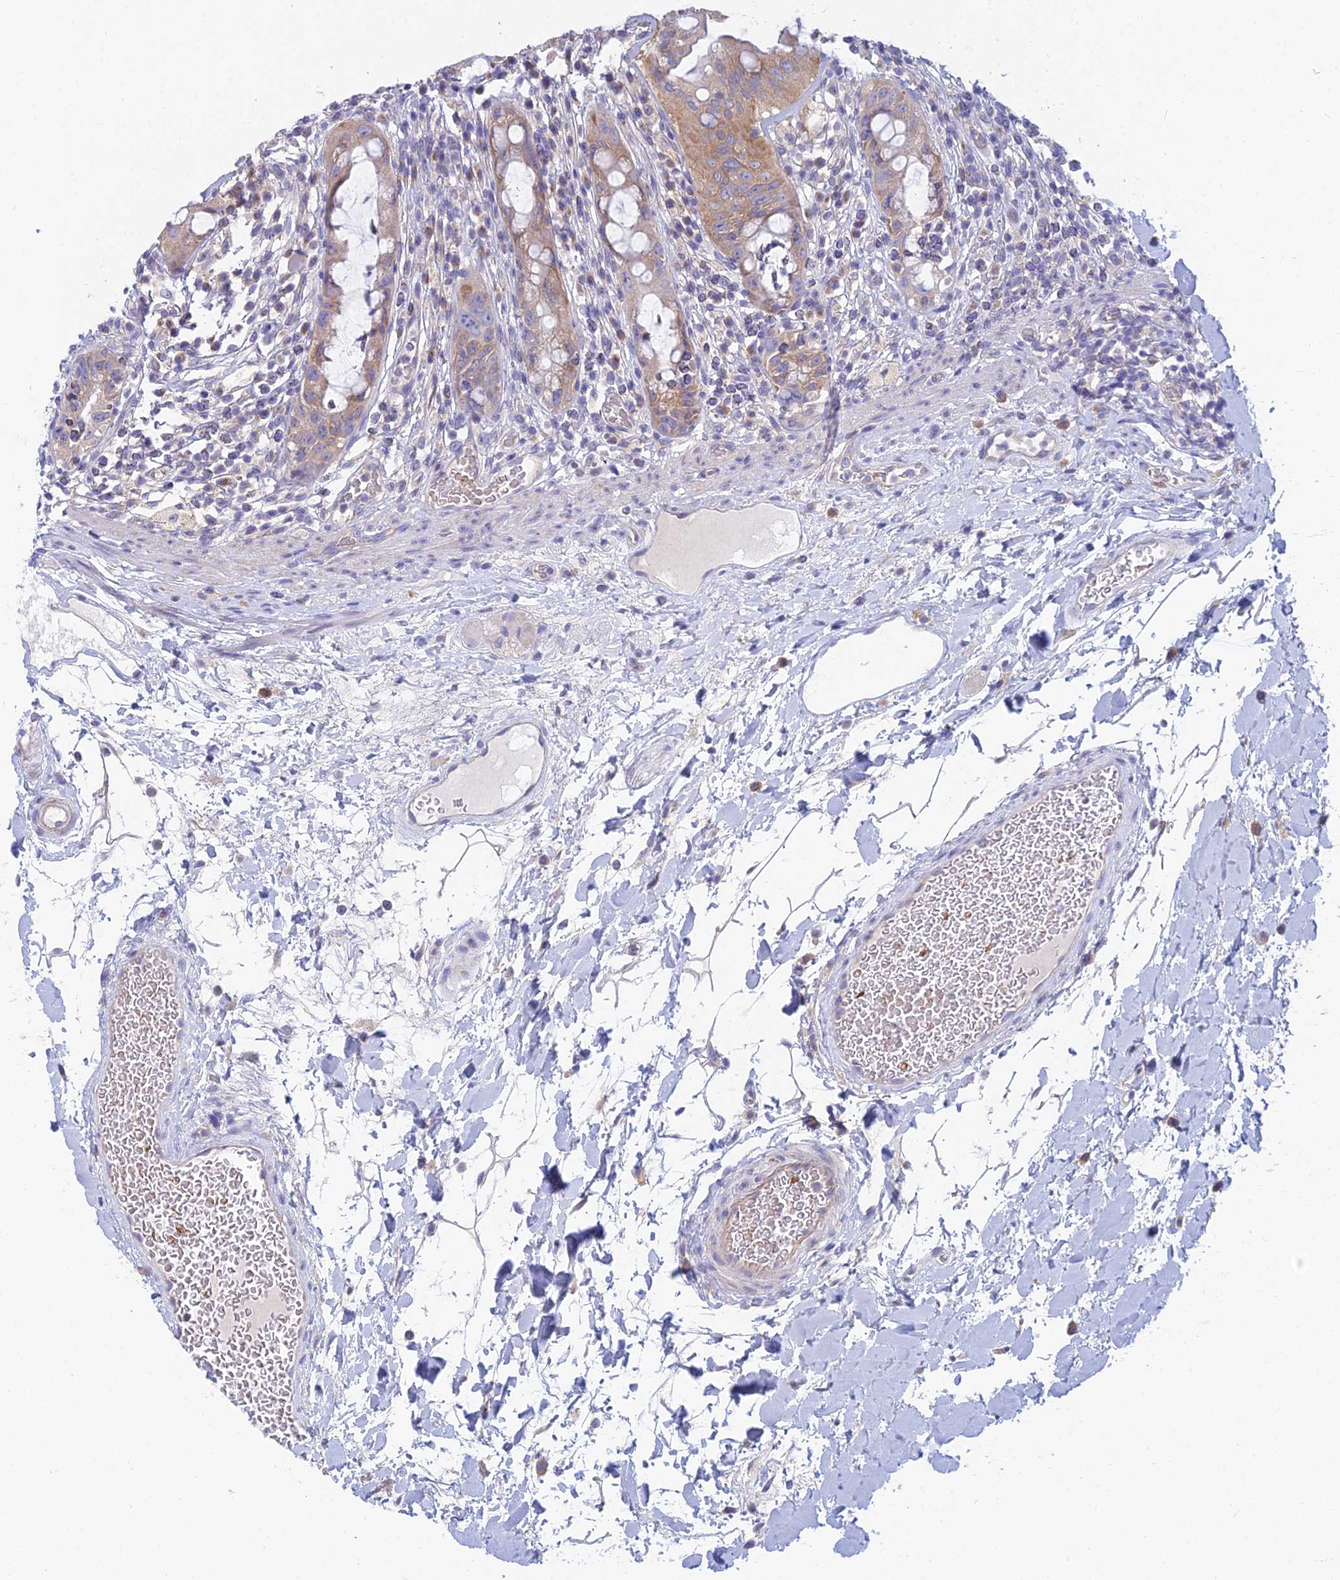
{"staining": {"intensity": "moderate", "quantity": ">75%", "location": "cytoplasmic/membranous"}, "tissue": "rectum", "cell_type": "Glandular cells", "image_type": "normal", "snomed": [{"axis": "morphology", "description": "Normal tissue, NOS"}, {"axis": "topography", "description": "Rectum"}], "caption": "Moderate cytoplasmic/membranous expression for a protein is present in approximately >75% of glandular cells of benign rectum using immunohistochemistry (IHC).", "gene": "ZNF564", "patient": {"sex": "female", "age": 57}}